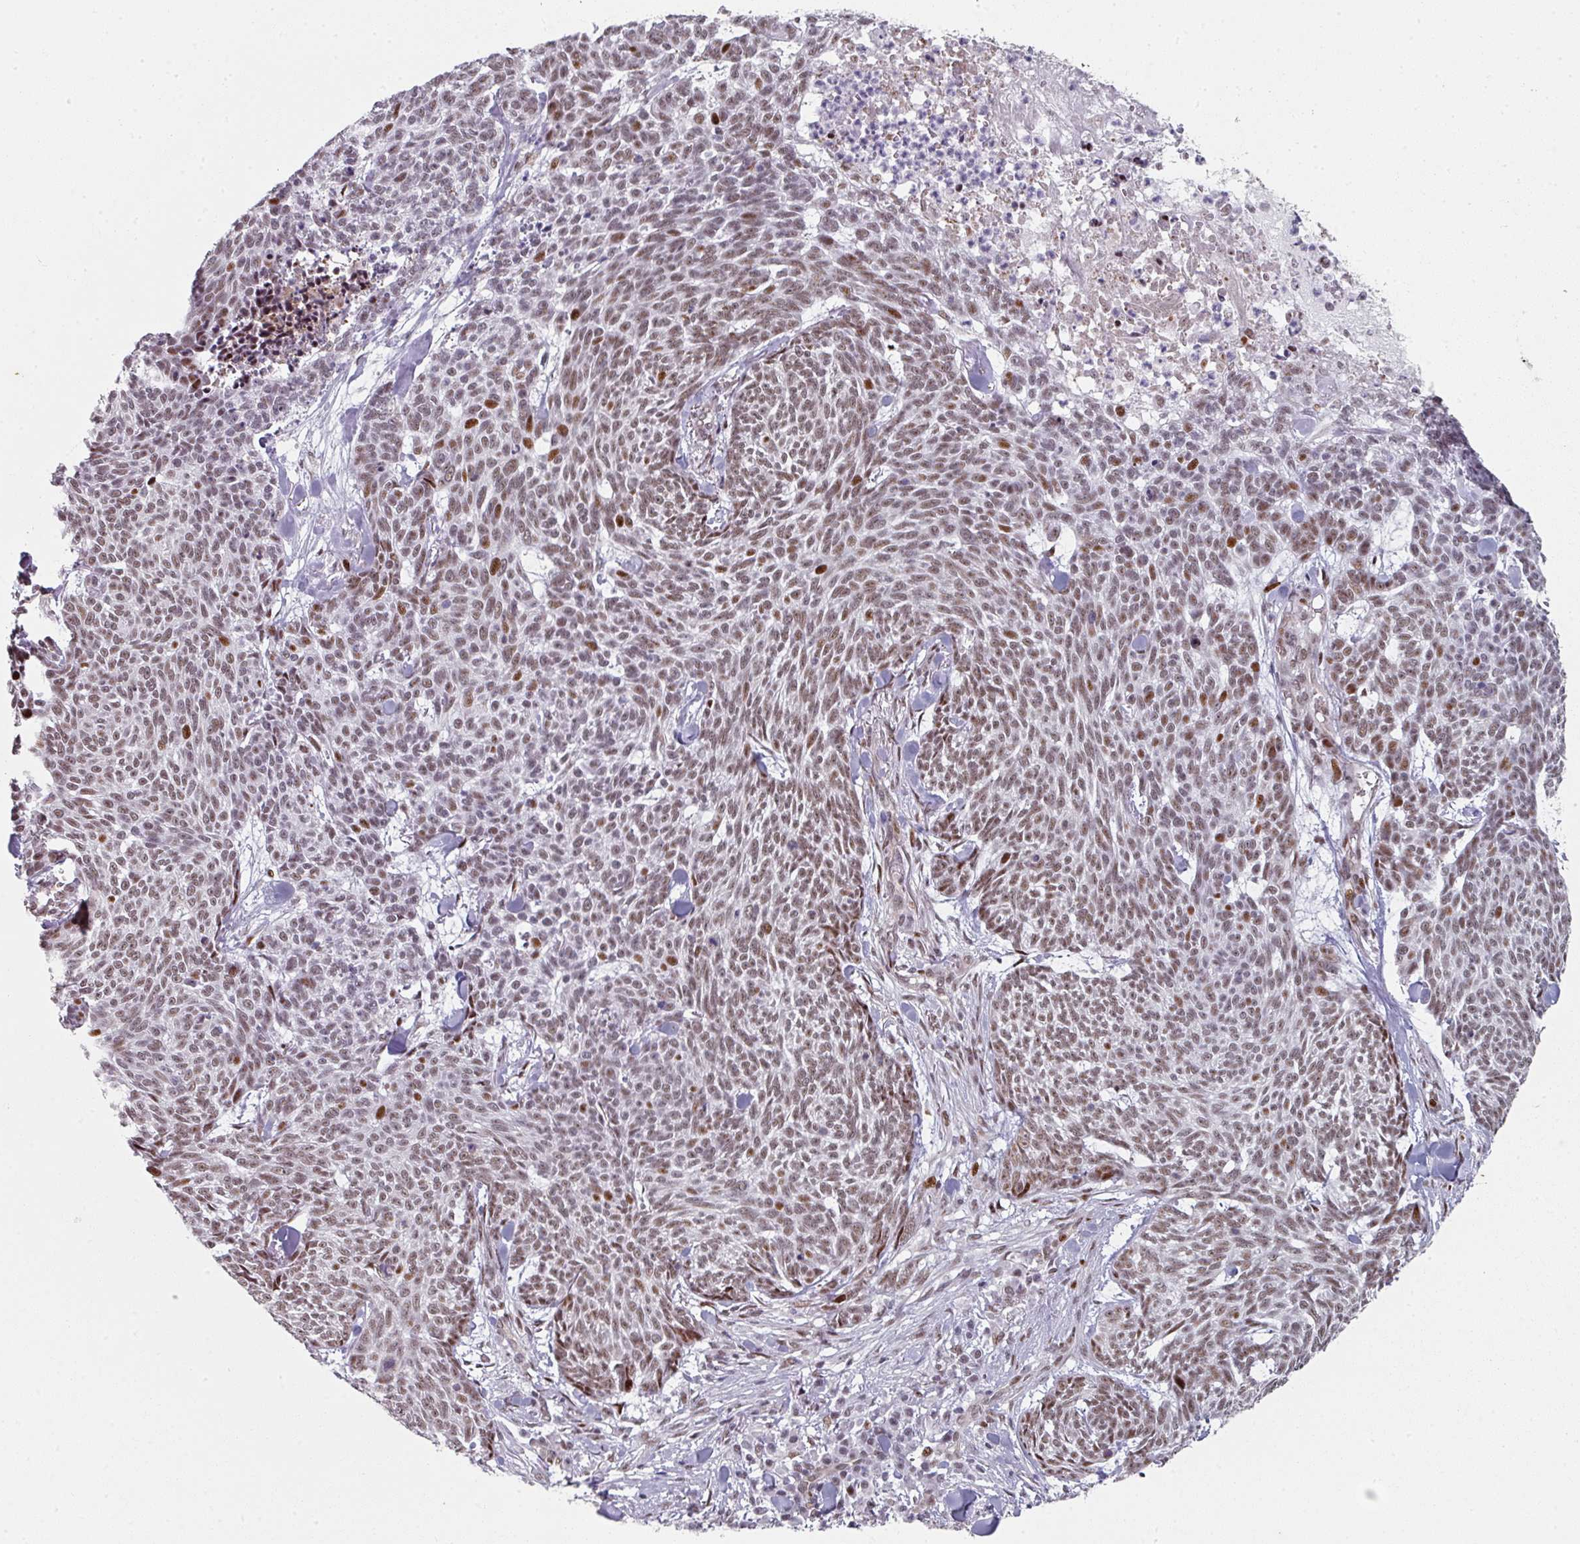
{"staining": {"intensity": "moderate", "quantity": ">75%", "location": "nuclear"}, "tissue": "skin cancer", "cell_type": "Tumor cells", "image_type": "cancer", "snomed": [{"axis": "morphology", "description": "Basal cell carcinoma"}, {"axis": "topography", "description": "Skin"}], "caption": "Immunohistochemical staining of human skin basal cell carcinoma displays medium levels of moderate nuclear staining in about >75% of tumor cells.", "gene": "SF3B5", "patient": {"sex": "female", "age": 93}}